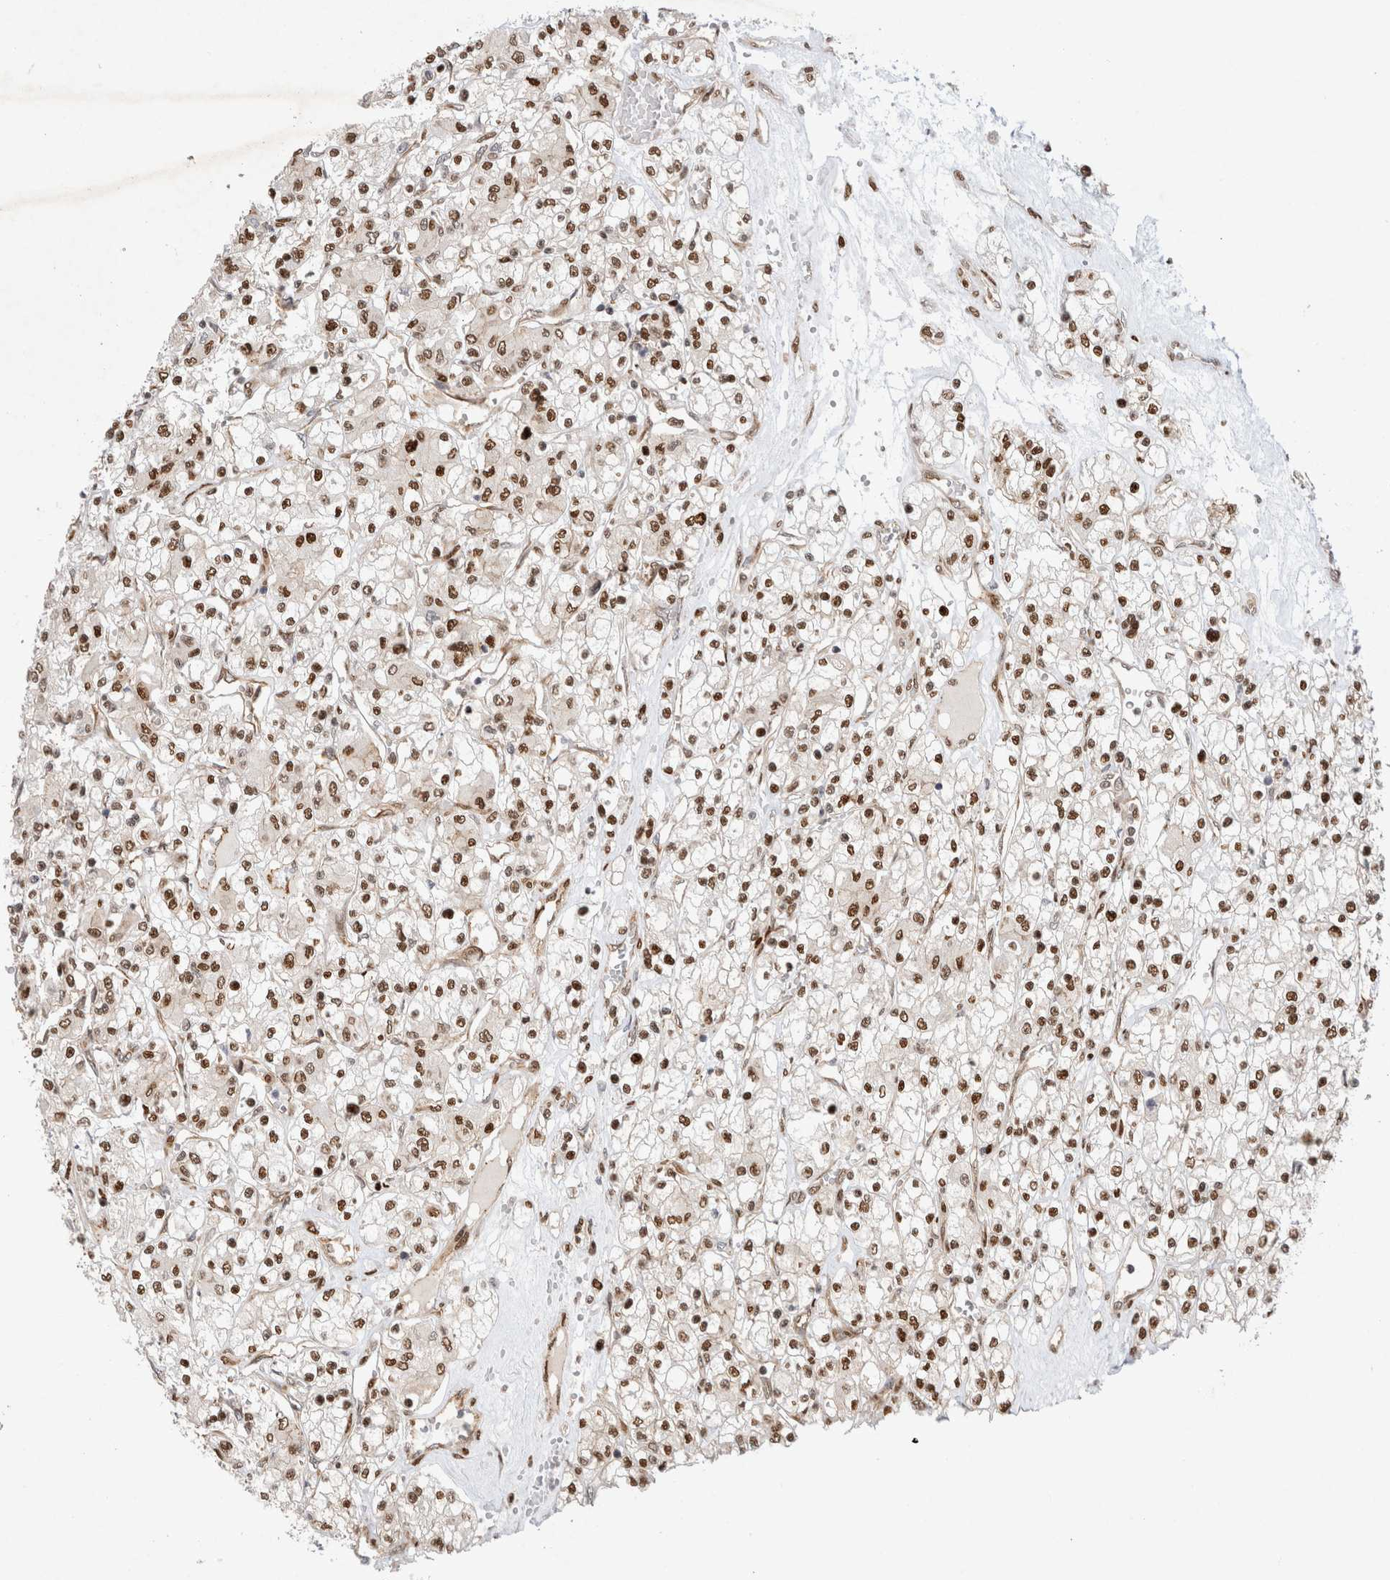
{"staining": {"intensity": "moderate", "quantity": ">75%", "location": "nuclear"}, "tissue": "renal cancer", "cell_type": "Tumor cells", "image_type": "cancer", "snomed": [{"axis": "morphology", "description": "Adenocarcinoma, NOS"}, {"axis": "topography", "description": "Kidney"}], "caption": "Protein staining by immunohistochemistry reveals moderate nuclear expression in about >75% of tumor cells in renal cancer.", "gene": "TCF4", "patient": {"sex": "female", "age": 59}}